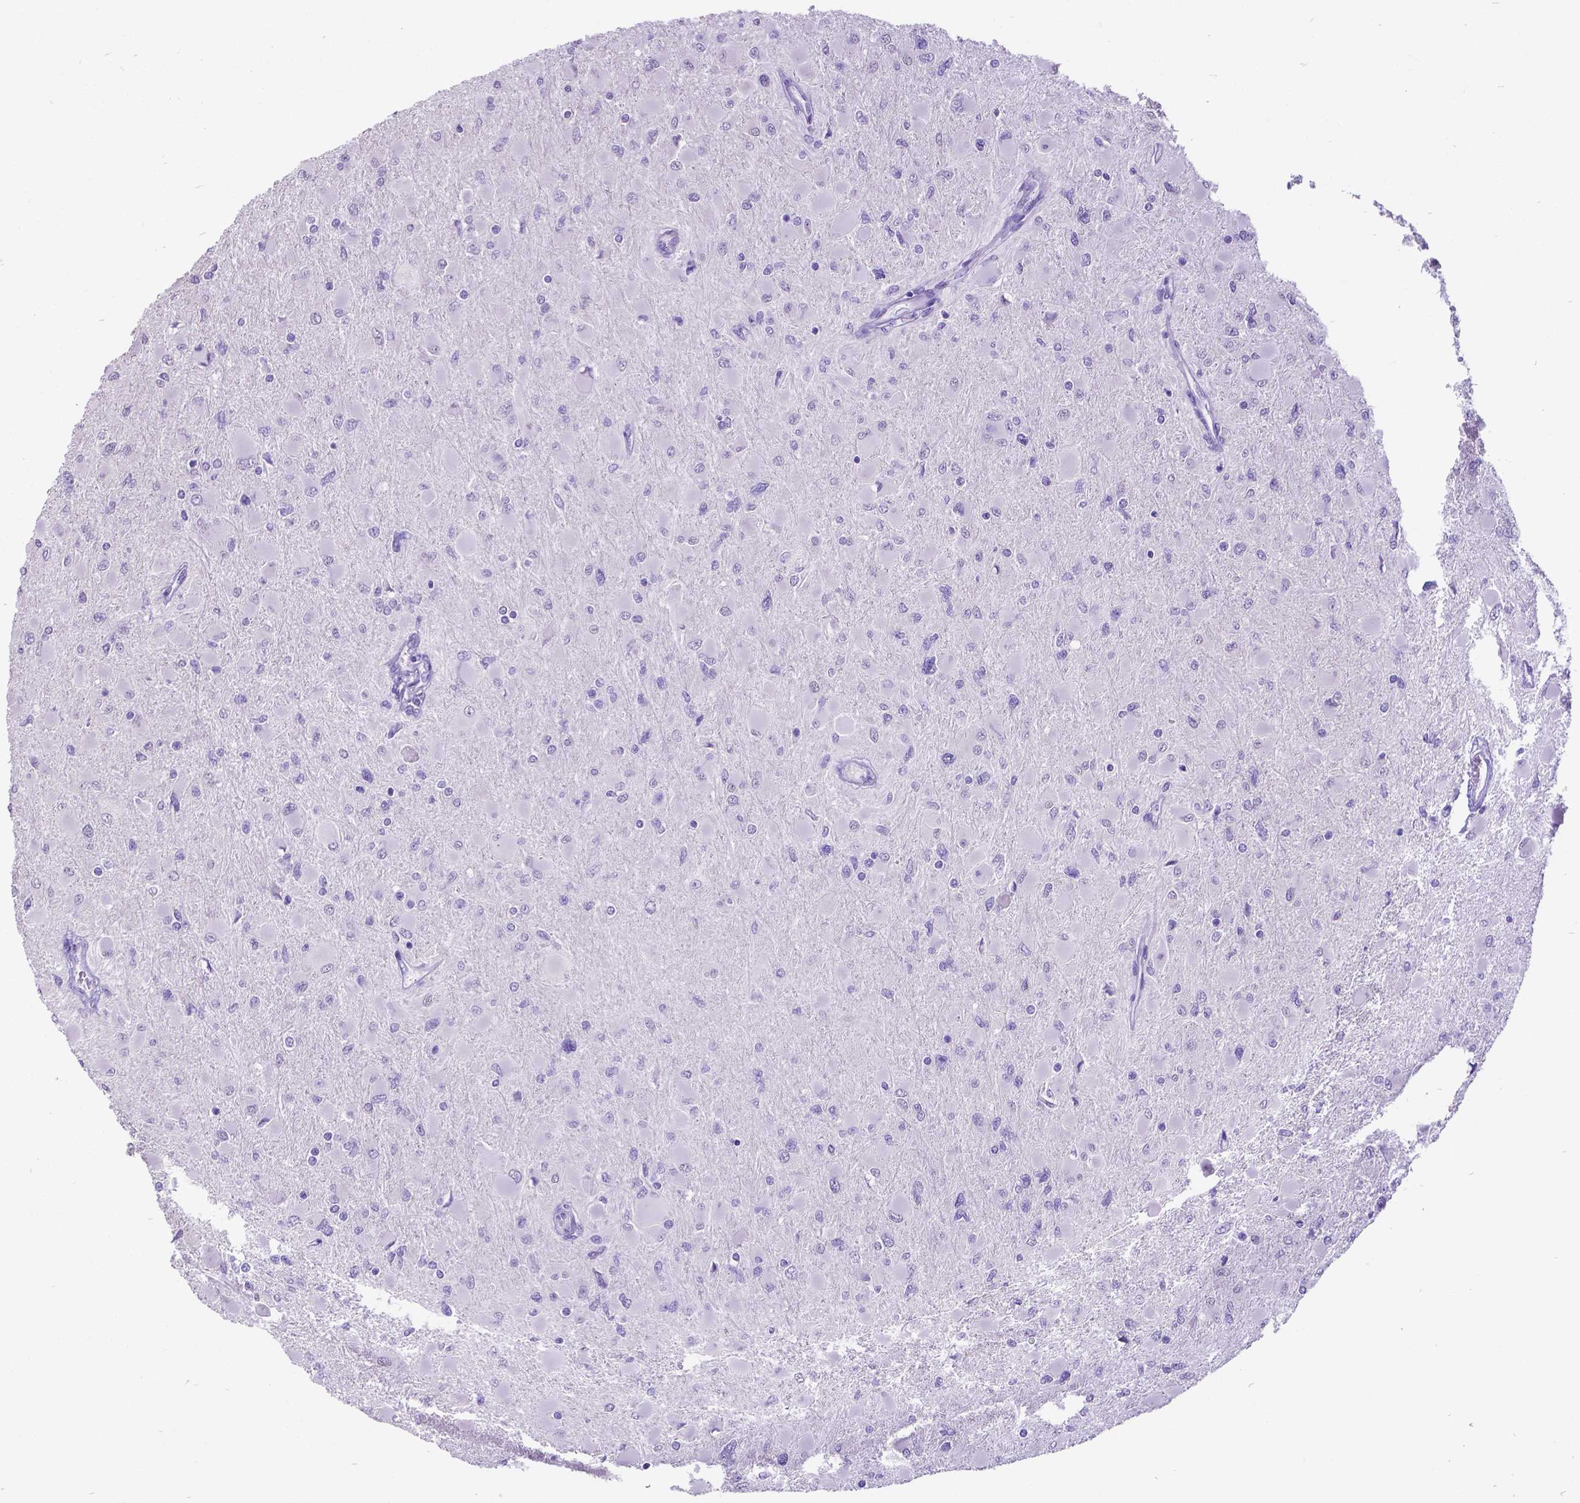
{"staining": {"intensity": "negative", "quantity": "none", "location": "none"}, "tissue": "glioma", "cell_type": "Tumor cells", "image_type": "cancer", "snomed": [{"axis": "morphology", "description": "Glioma, malignant, High grade"}, {"axis": "topography", "description": "Cerebral cortex"}], "caption": "IHC of human glioma displays no expression in tumor cells.", "gene": "SATB2", "patient": {"sex": "female", "age": 36}}